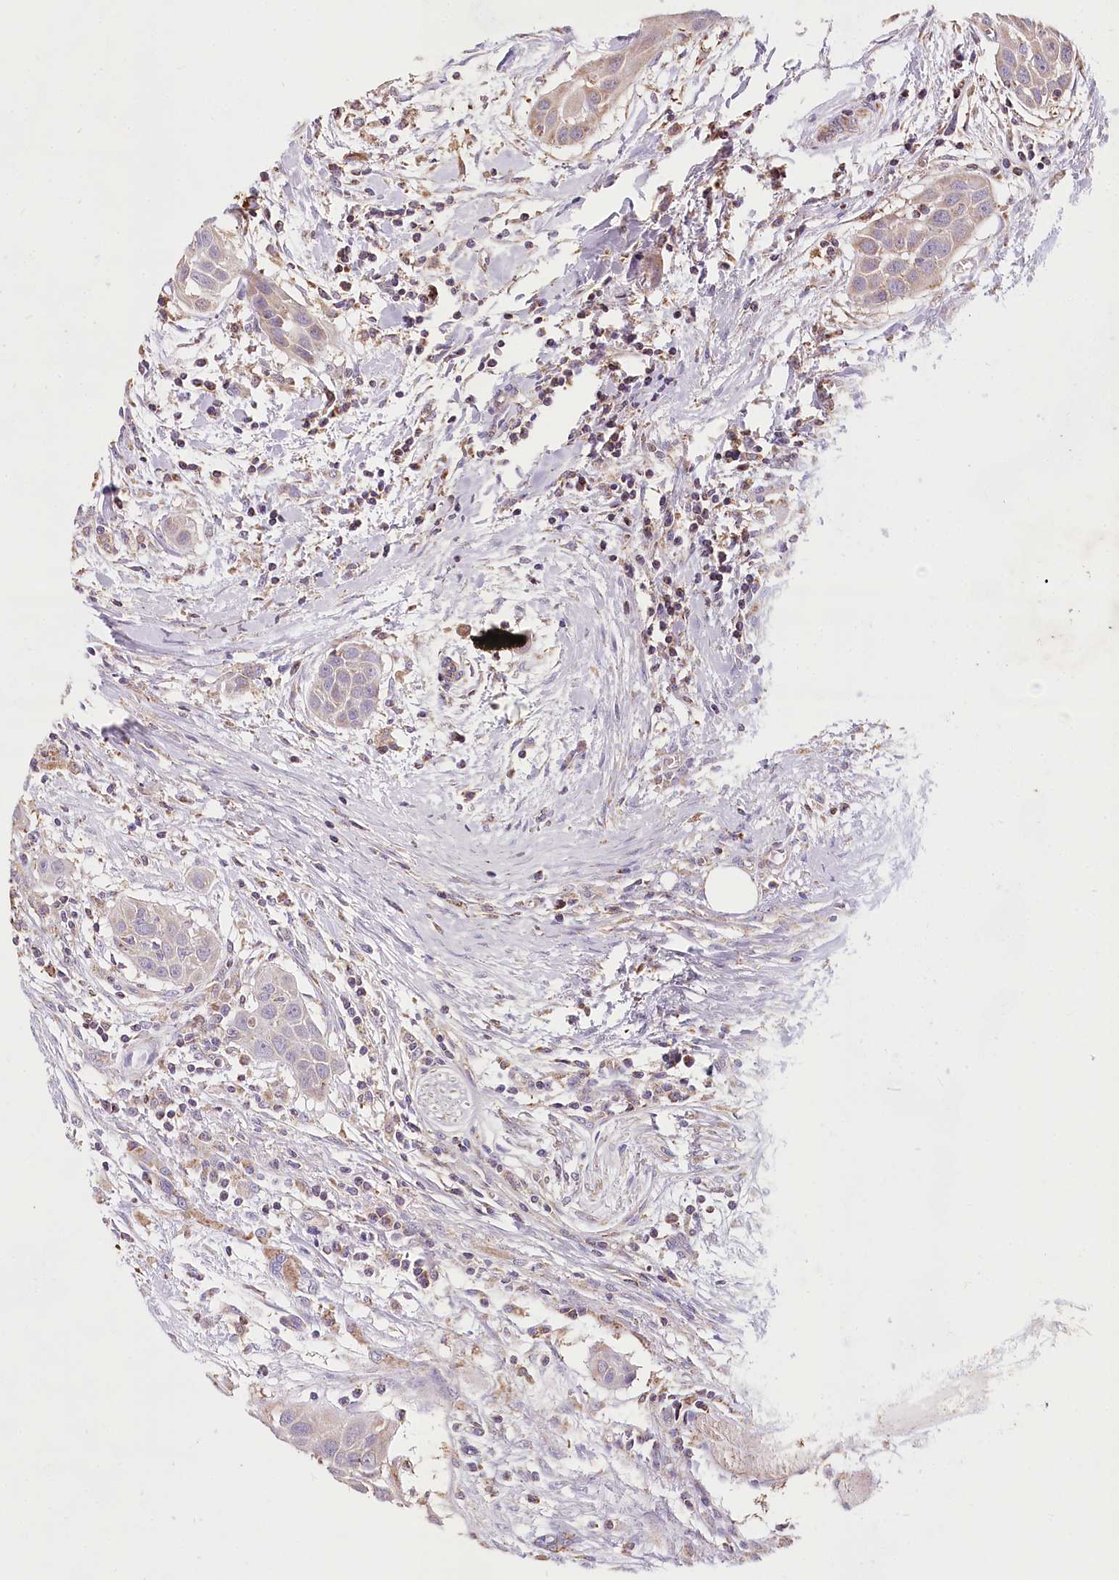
{"staining": {"intensity": "weak", "quantity": "<25%", "location": "cytoplasmic/membranous"}, "tissue": "head and neck cancer", "cell_type": "Tumor cells", "image_type": "cancer", "snomed": [{"axis": "morphology", "description": "Squamous cell carcinoma, NOS"}, {"axis": "topography", "description": "Oral tissue"}, {"axis": "topography", "description": "Head-Neck"}], "caption": "The histopathology image displays no significant positivity in tumor cells of squamous cell carcinoma (head and neck).", "gene": "TASOR2", "patient": {"sex": "female", "age": 50}}